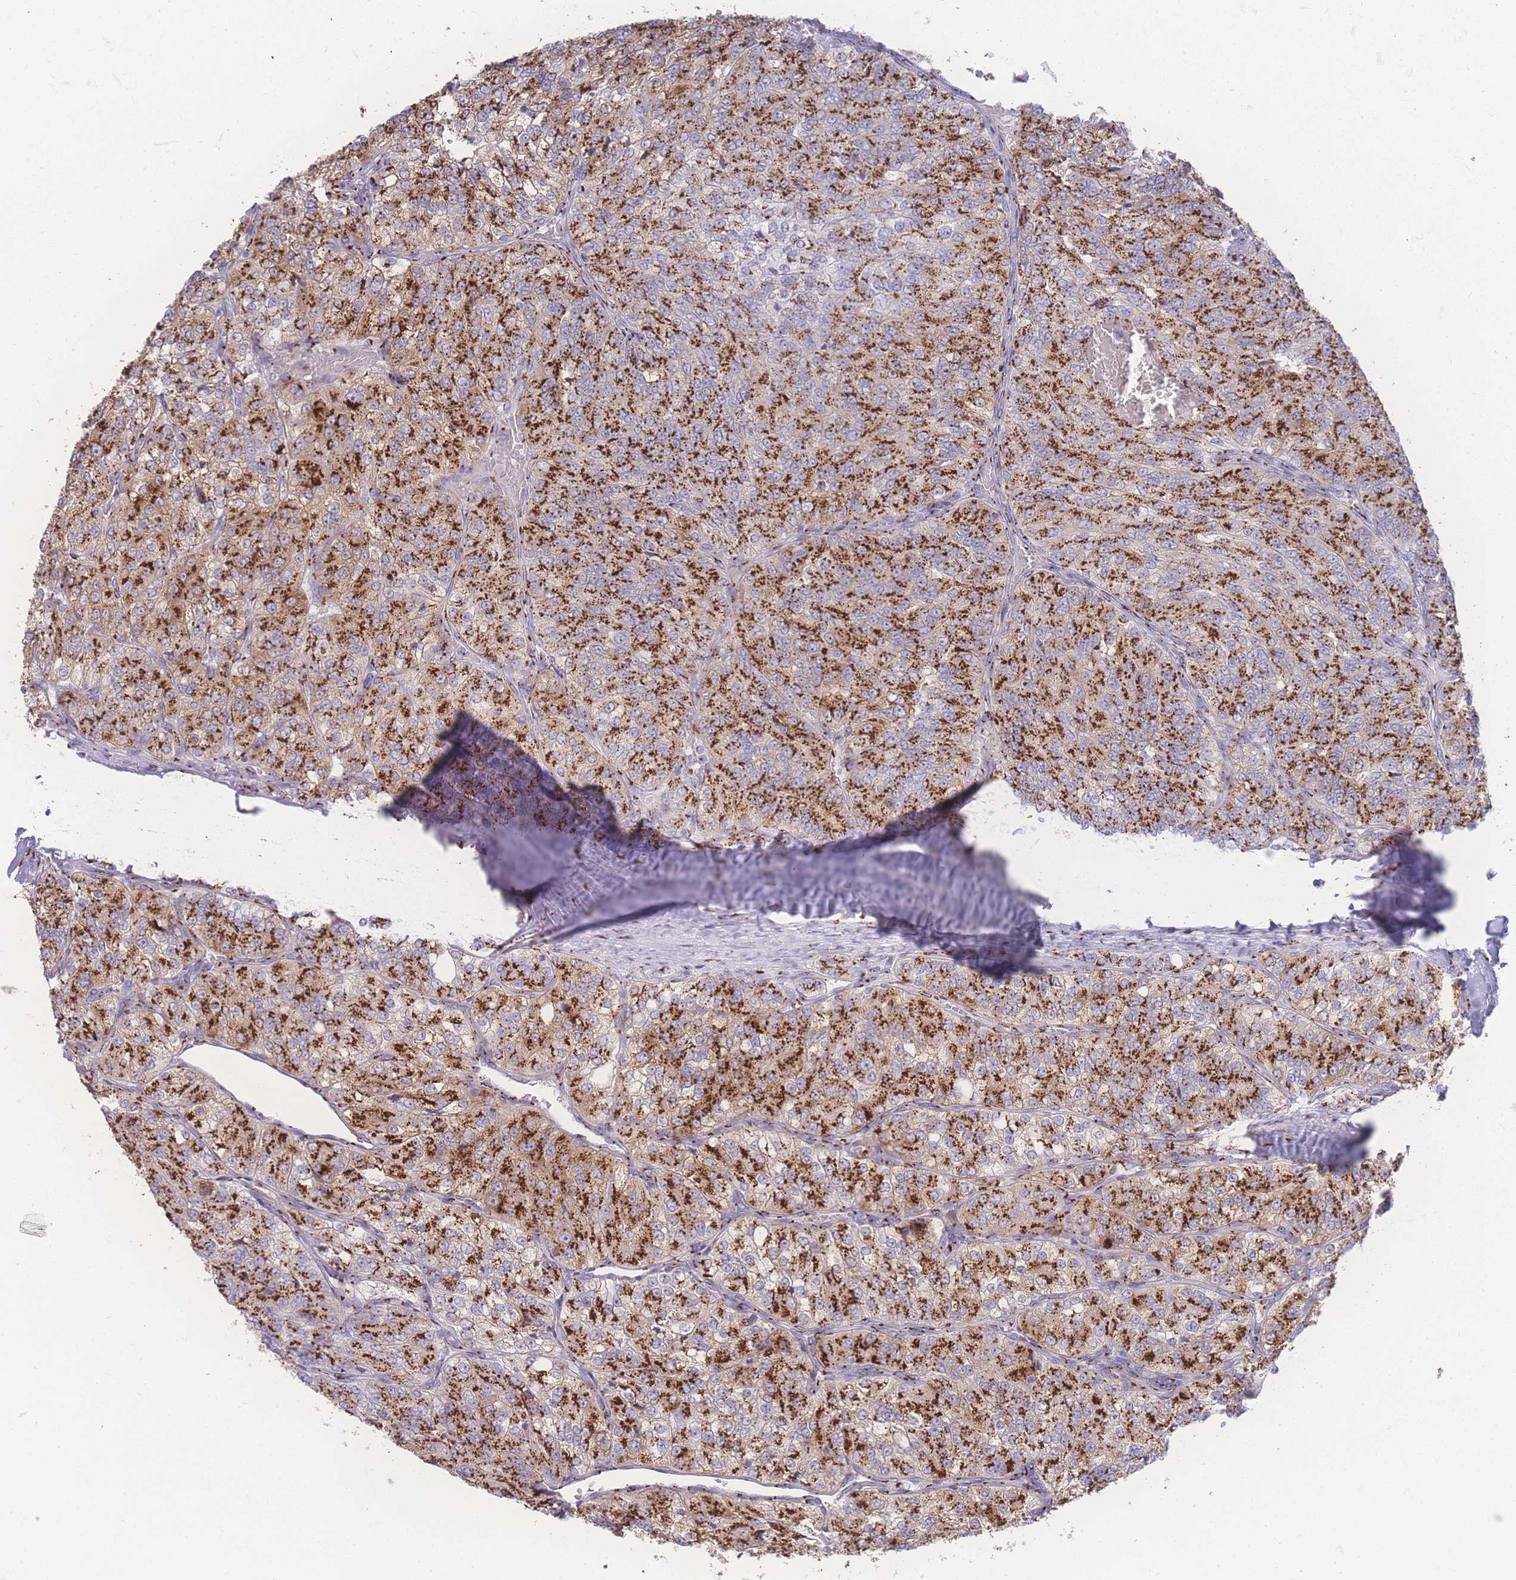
{"staining": {"intensity": "strong", "quantity": ">75%", "location": "cytoplasmic/membranous"}, "tissue": "renal cancer", "cell_type": "Tumor cells", "image_type": "cancer", "snomed": [{"axis": "morphology", "description": "Adenocarcinoma, NOS"}, {"axis": "topography", "description": "Kidney"}], "caption": "Renal cancer (adenocarcinoma) stained with a brown dye demonstrates strong cytoplasmic/membranous positive expression in about >75% of tumor cells.", "gene": "GOLM2", "patient": {"sex": "female", "age": 63}}